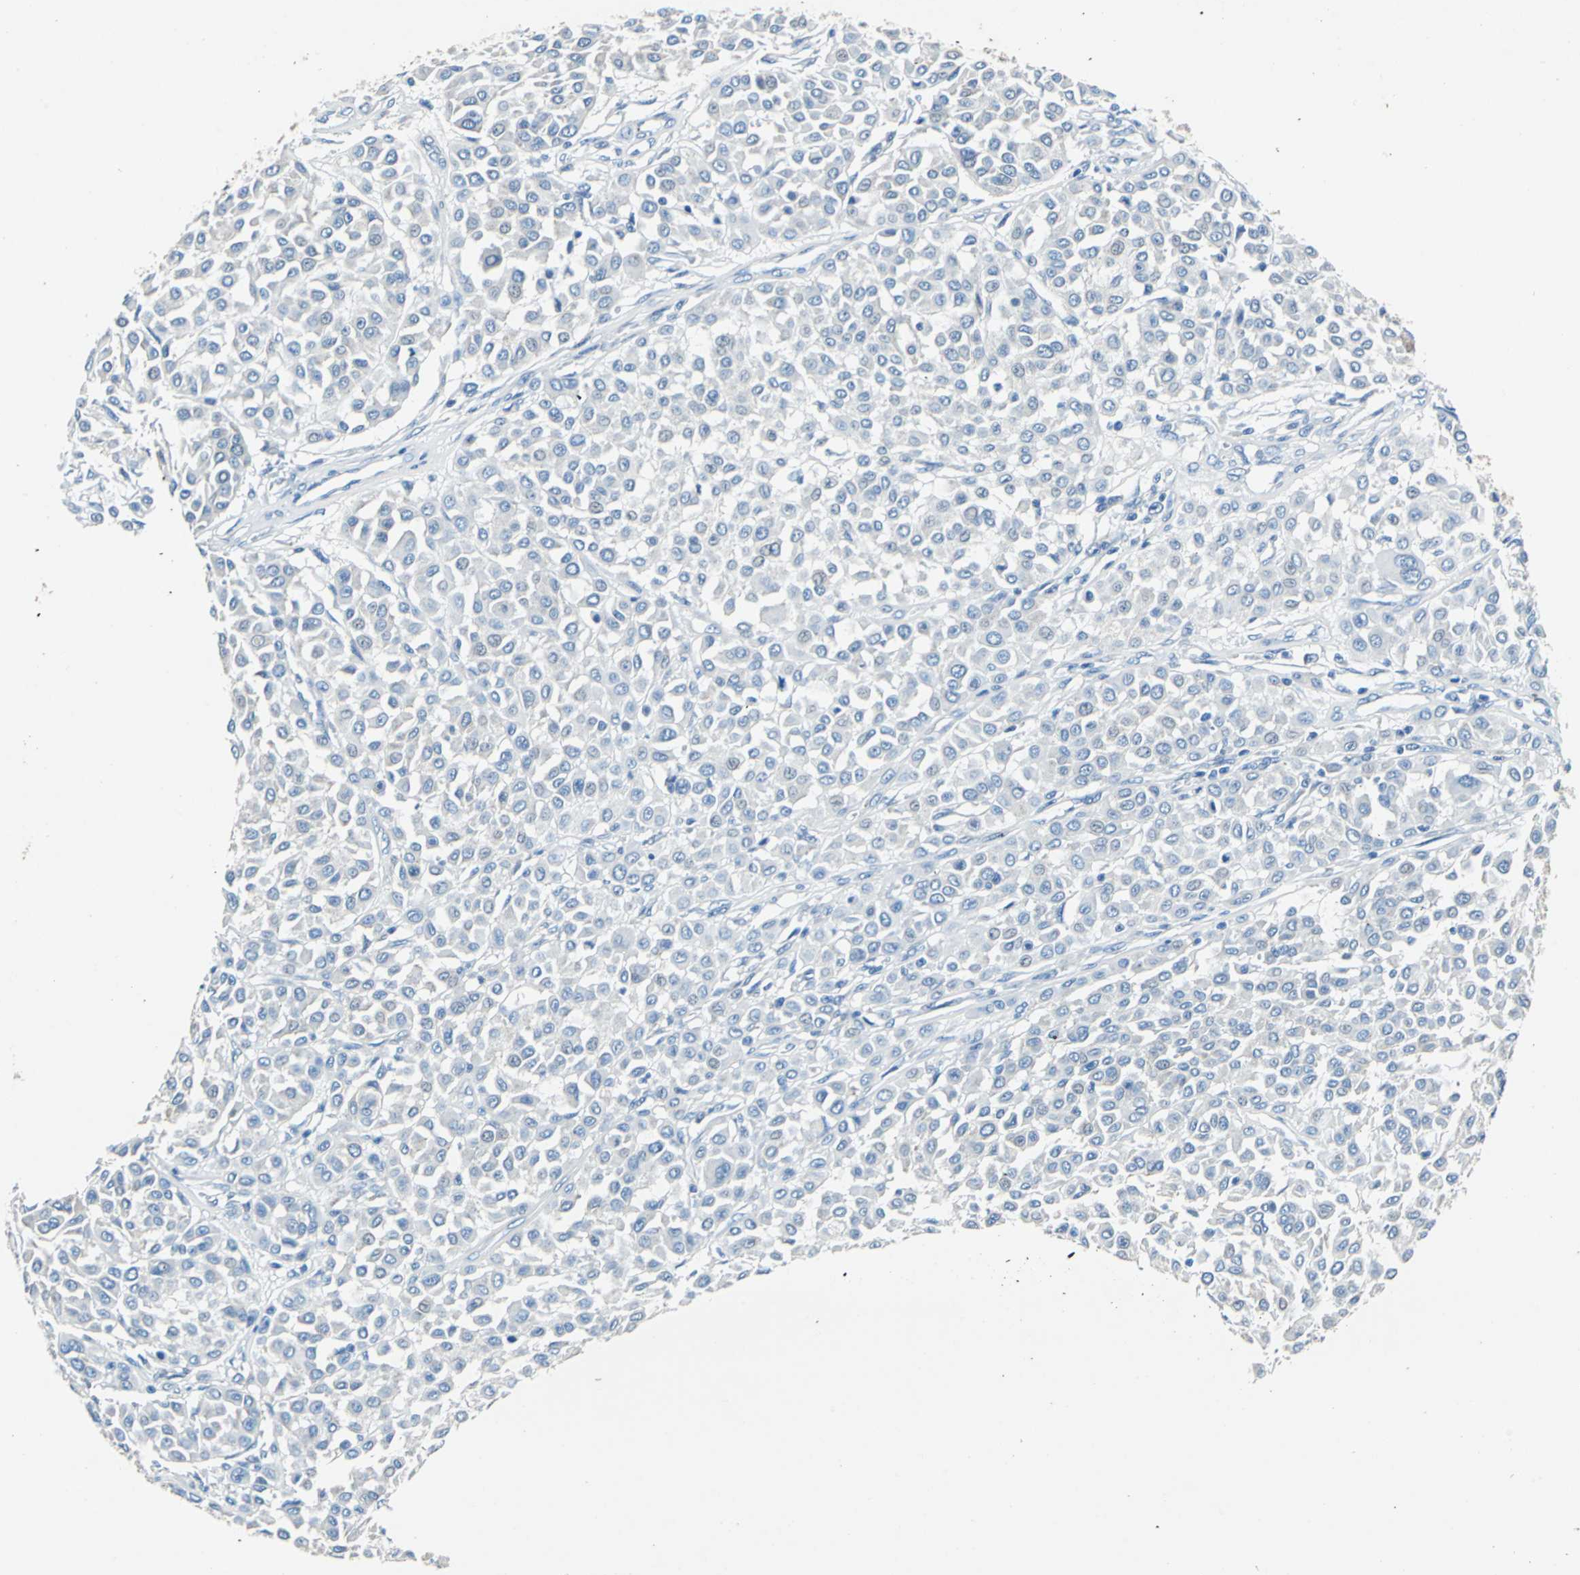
{"staining": {"intensity": "negative", "quantity": "none", "location": "none"}, "tissue": "melanoma", "cell_type": "Tumor cells", "image_type": "cancer", "snomed": [{"axis": "morphology", "description": "Malignant melanoma, Metastatic site"}, {"axis": "topography", "description": "Soft tissue"}], "caption": "A photomicrograph of malignant melanoma (metastatic site) stained for a protein demonstrates no brown staining in tumor cells. (Brightfield microscopy of DAB immunohistochemistry (IHC) at high magnification).", "gene": "TEX264", "patient": {"sex": "male", "age": 41}}